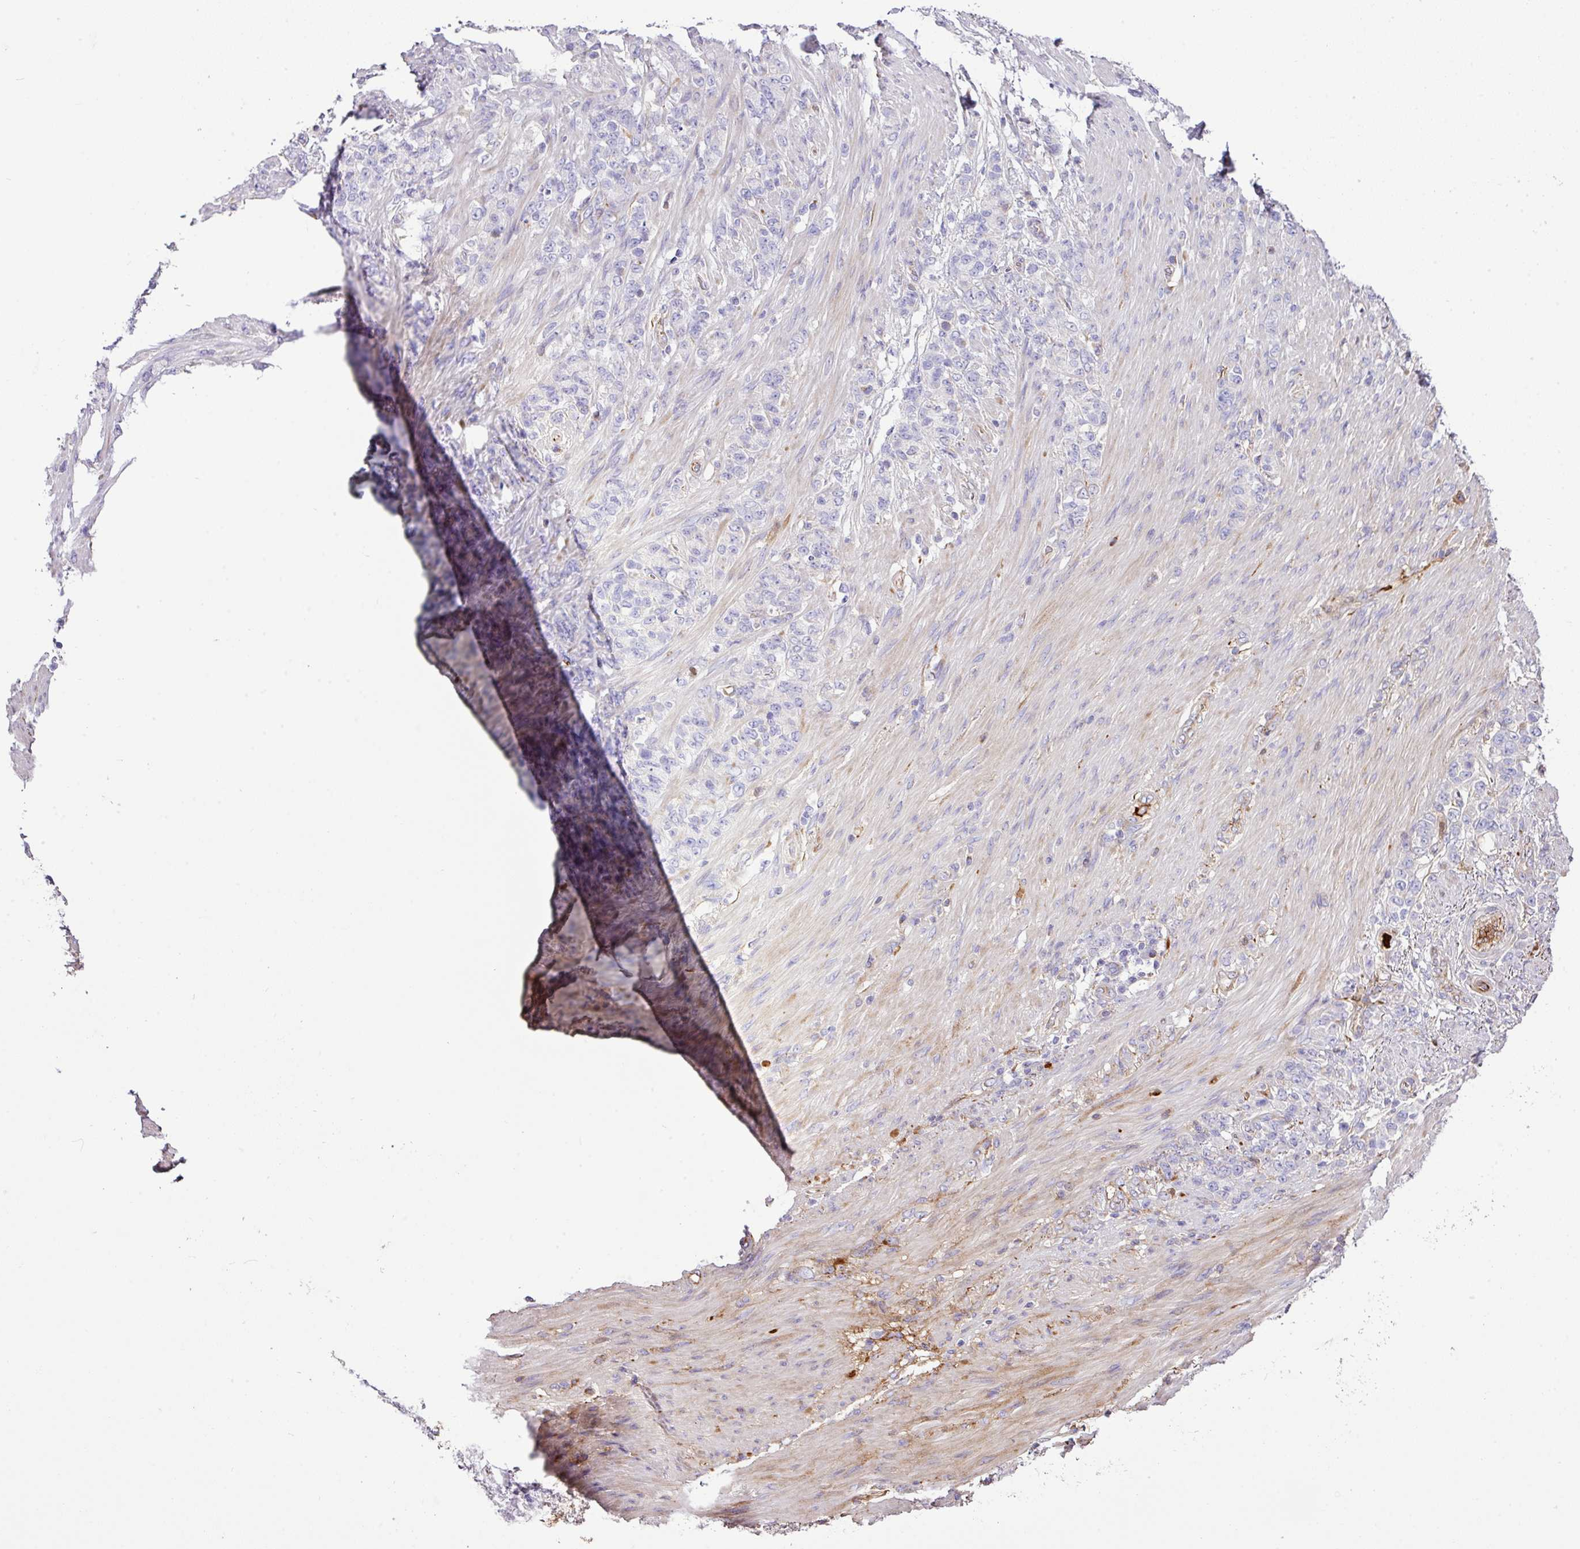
{"staining": {"intensity": "negative", "quantity": "none", "location": "none"}, "tissue": "stomach cancer", "cell_type": "Tumor cells", "image_type": "cancer", "snomed": [{"axis": "morphology", "description": "Adenocarcinoma, NOS"}, {"axis": "topography", "description": "Stomach"}], "caption": "The histopathology image exhibits no staining of tumor cells in stomach adenocarcinoma. Nuclei are stained in blue.", "gene": "CTXN2", "patient": {"sex": "female", "age": 79}}